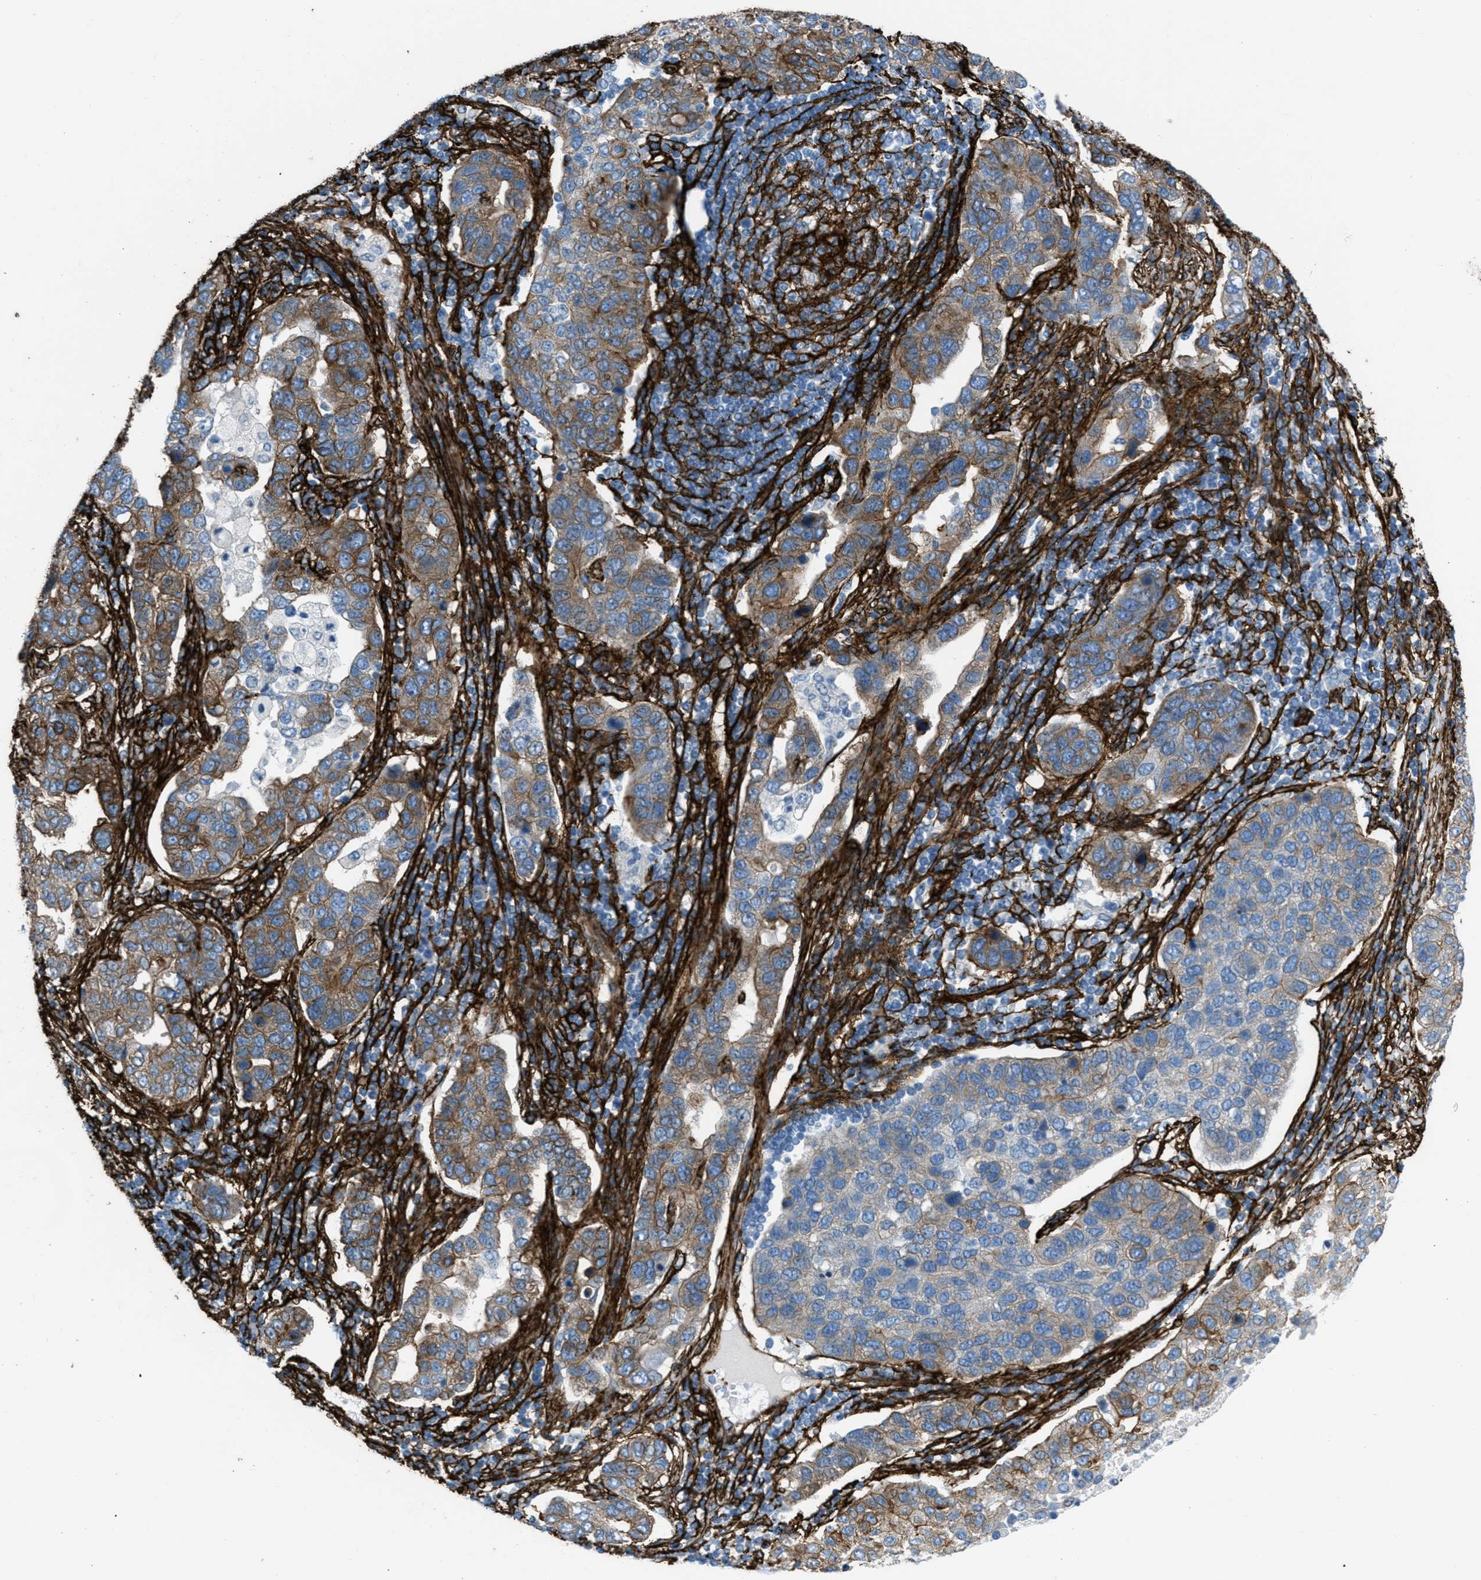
{"staining": {"intensity": "moderate", "quantity": ">75%", "location": "cytoplasmic/membranous"}, "tissue": "pancreatic cancer", "cell_type": "Tumor cells", "image_type": "cancer", "snomed": [{"axis": "morphology", "description": "Adenocarcinoma, NOS"}, {"axis": "topography", "description": "Pancreas"}], "caption": "DAB immunohistochemical staining of human pancreatic adenocarcinoma shows moderate cytoplasmic/membranous protein staining in approximately >75% of tumor cells.", "gene": "CALD1", "patient": {"sex": "female", "age": 61}}